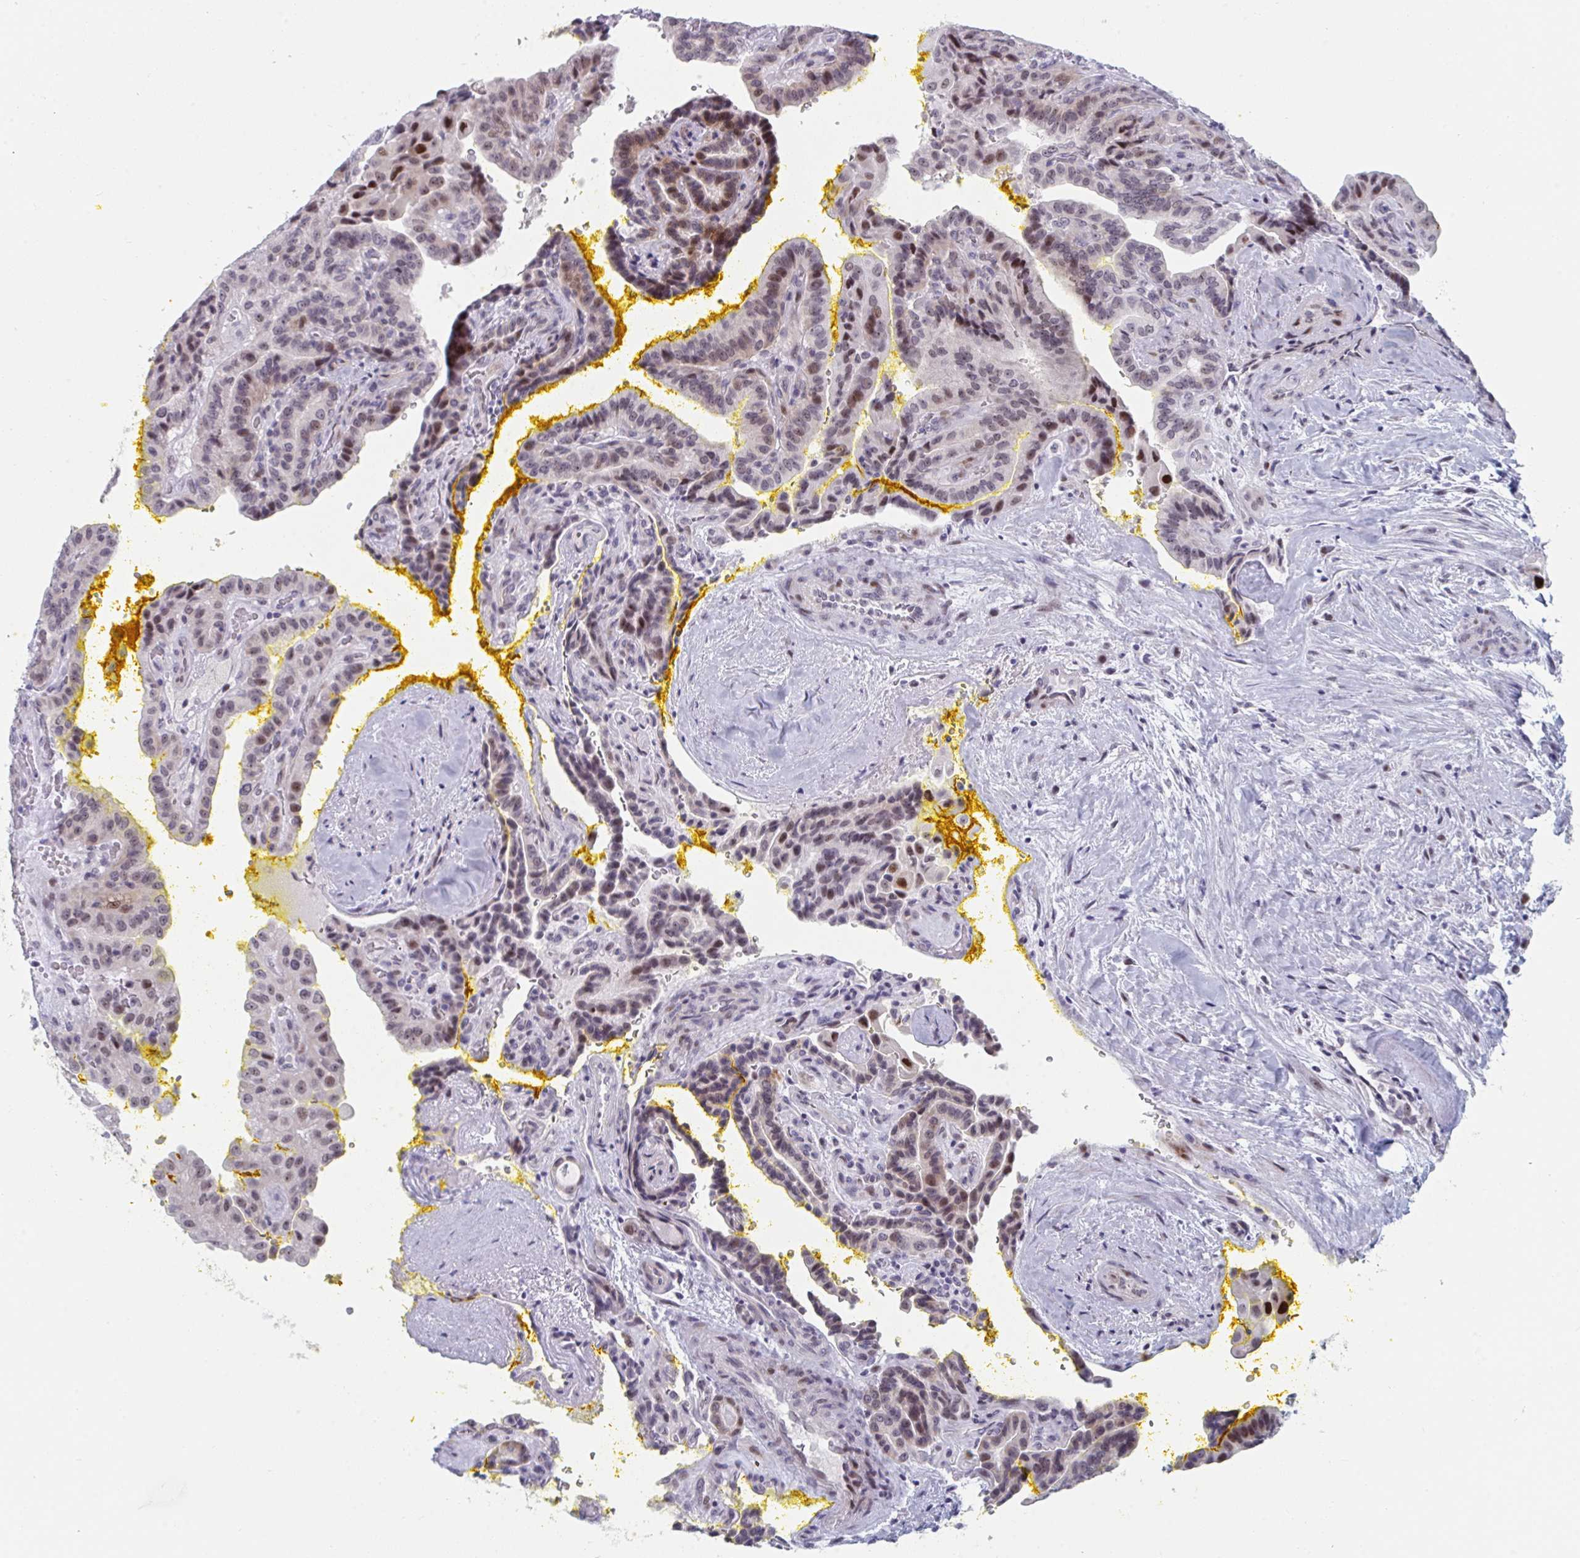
{"staining": {"intensity": "moderate", "quantity": ">75%", "location": "nuclear"}, "tissue": "thyroid cancer", "cell_type": "Tumor cells", "image_type": "cancer", "snomed": [{"axis": "morphology", "description": "Papillary adenocarcinoma, NOS"}, {"axis": "topography", "description": "Thyroid gland"}], "caption": "High-power microscopy captured an IHC histopathology image of thyroid papillary adenocarcinoma, revealing moderate nuclear expression in about >75% of tumor cells. (Brightfield microscopy of DAB IHC at high magnification).", "gene": "NR1H2", "patient": {"sex": "male", "age": 87}}